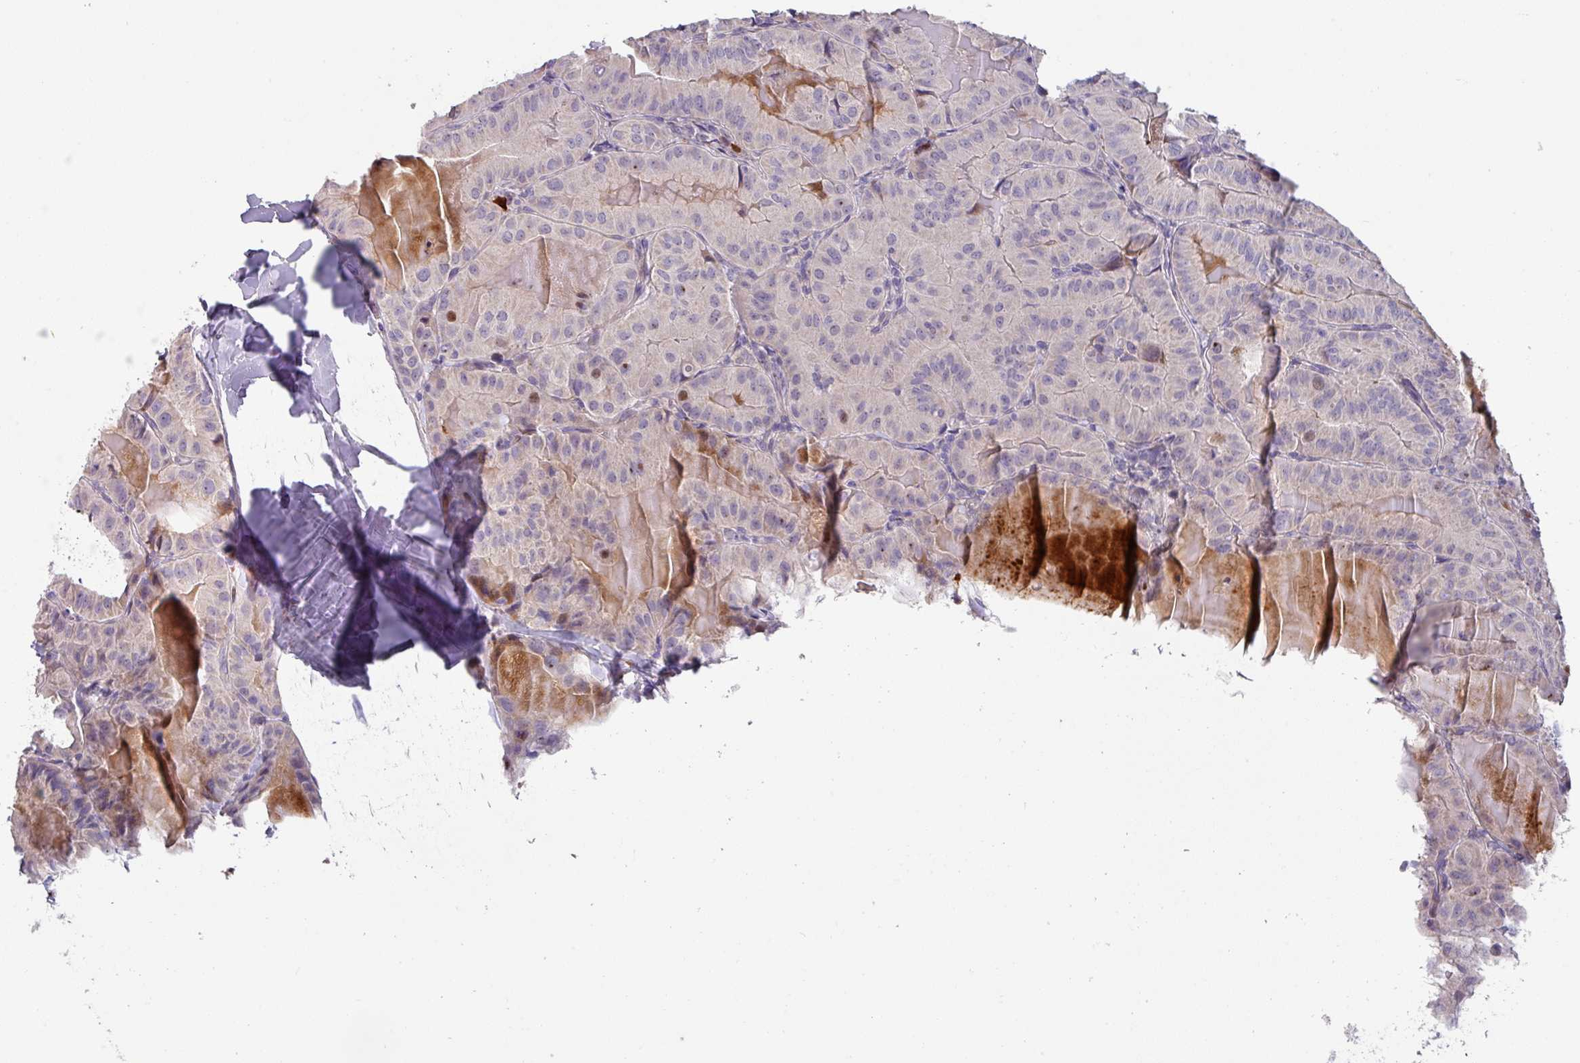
{"staining": {"intensity": "negative", "quantity": "none", "location": "none"}, "tissue": "thyroid cancer", "cell_type": "Tumor cells", "image_type": "cancer", "snomed": [{"axis": "morphology", "description": "Papillary adenocarcinoma, NOS"}, {"axis": "topography", "description": "Thyroid gland"}], "caption": "An immunohistochemistry (IHC) image of papillary adenocarcinoma (thyroid) is shown. There is no staining in tumor cells of papillary adenocarcinoma (thyroid).", "gene": "KLHL3", "patient": {"sex": "female", "age": 68}}